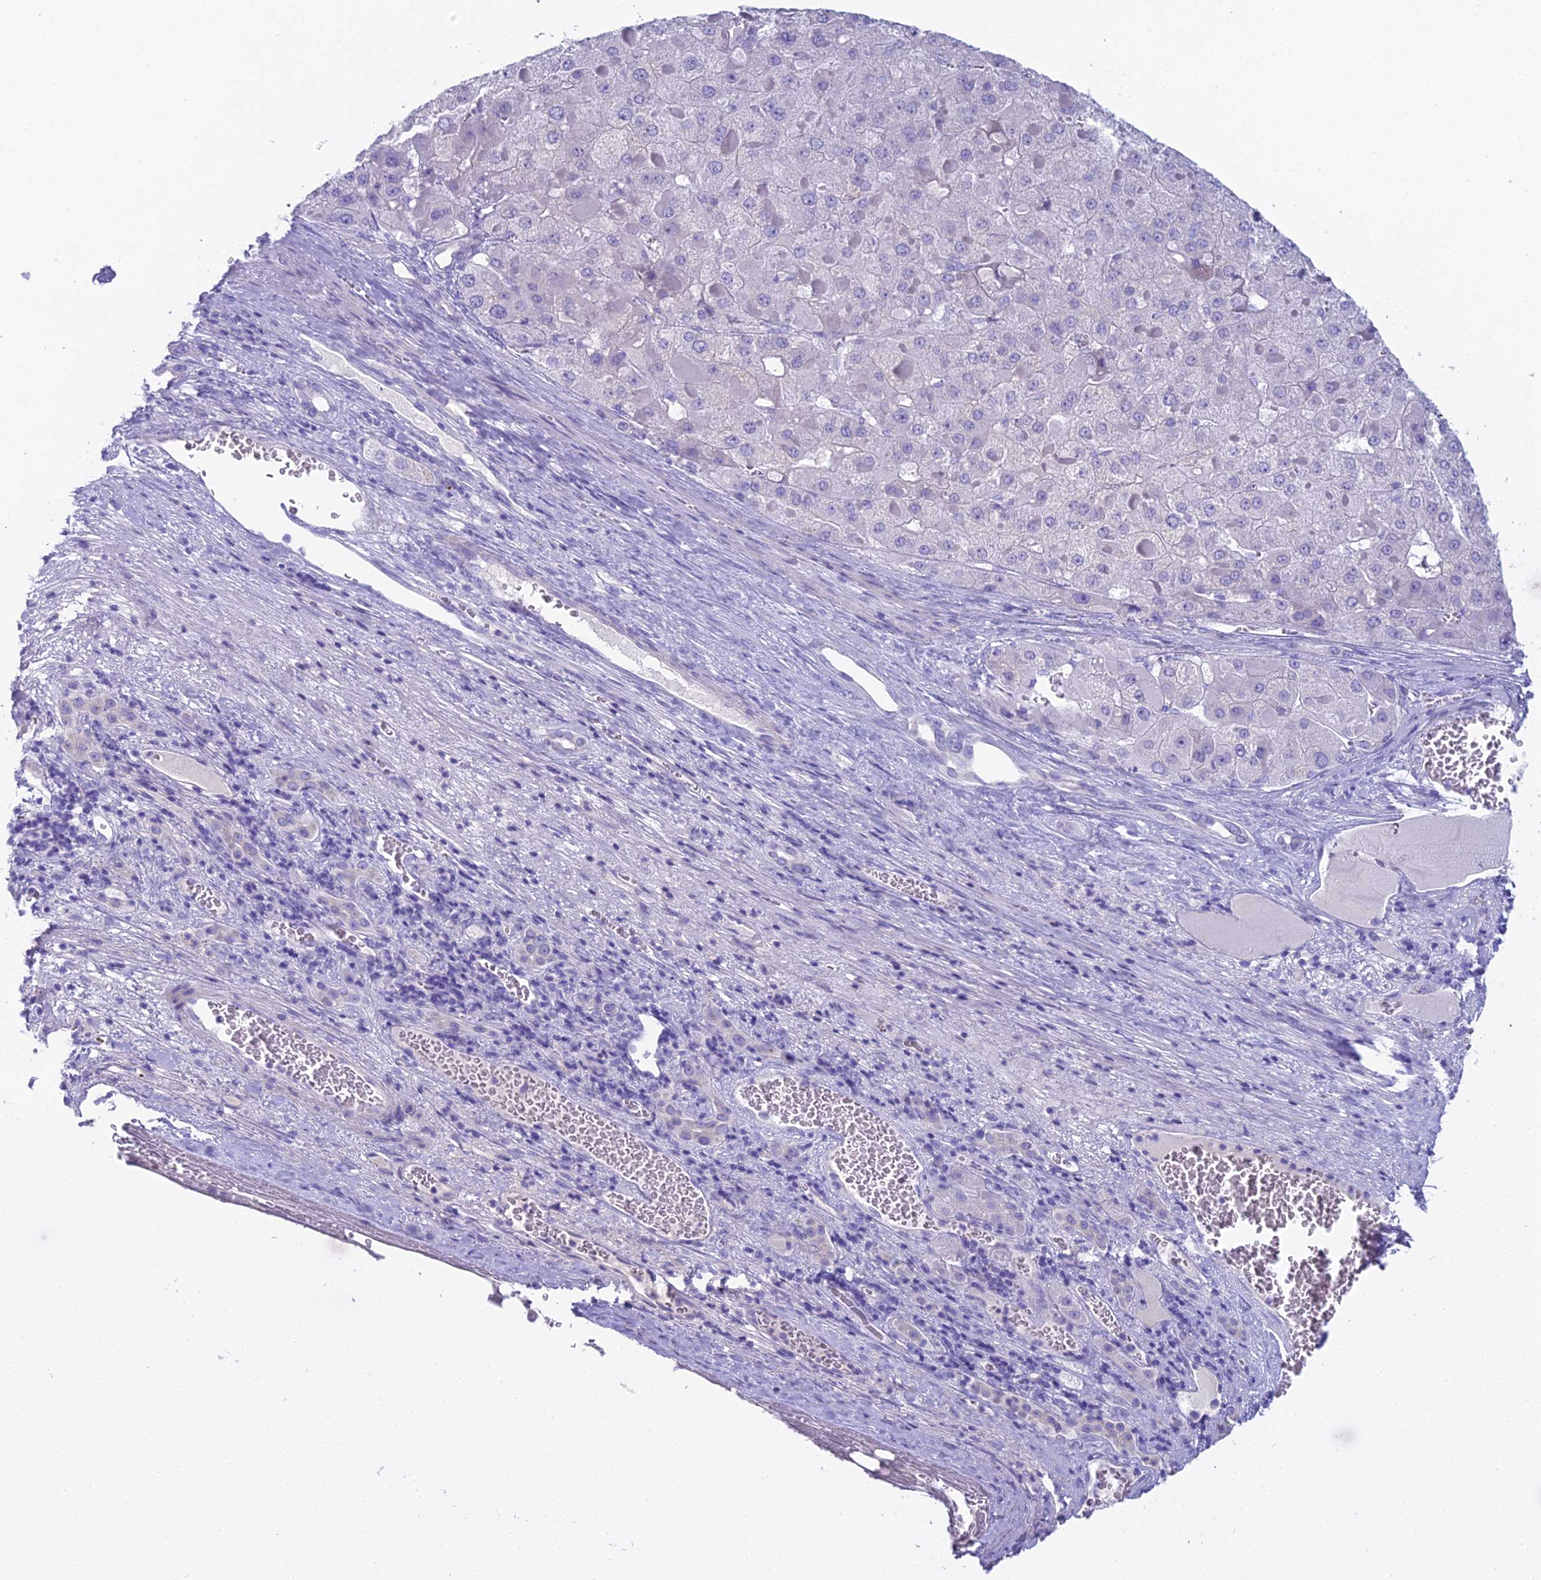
{"staining": {"intensity": "negative", "quantity": "none", "location": "none"}, "tissue": "liver cancer", "cell_type": "Tumor cells", "image_type": "cancer", "snomed": [{"axis": "morphology", "description": "Carcinoma, Hepatocellular, NOS"}, {"axis": "topography", "description": "Liver"}], "caption": "High power microscopy image of an immunohistochemistry (IHC) photomicrograph of hepatocellular carcinoma (liver), revealing no significant staining in tumor cells. Brightfield microscopy of IHC stained with DAB (3,3'-diaminobenzidine) (brown) and hematoxylin (blue), captured at high magnification.", "gene": "UNC80", "patient": {"sex": "female", "age": 73}}